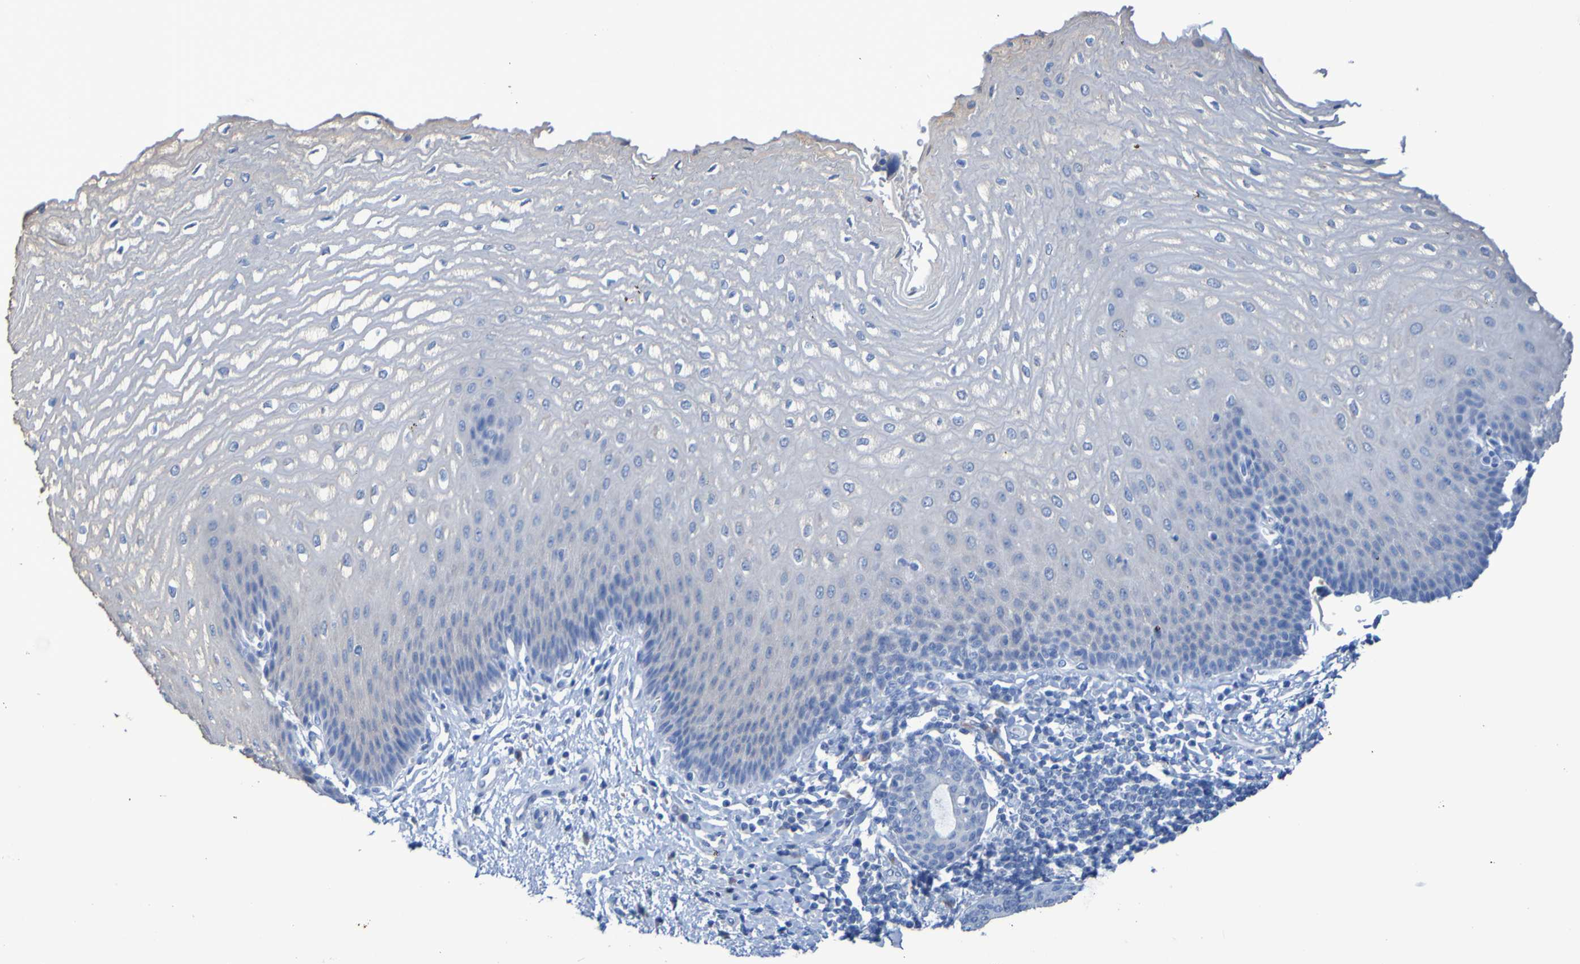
{"staining": {"intensity": "negative", "quantity": "none", "location": "none"}, "tissue": "esophagus", "cell_type": "Squamous epithelial cells", "image_type": "normal", "snomed": [{"axis": "morphology", "description": "Normal tissue, NOS"}, {"axis": "topography", "description": "Esophagus"}], "caption": "Image shows no significant protein positivity in squamous epithelial cells of unremarkable esophagus.", "gene": "ACMSD", "patient": {"sex": "male", "age": 54}}